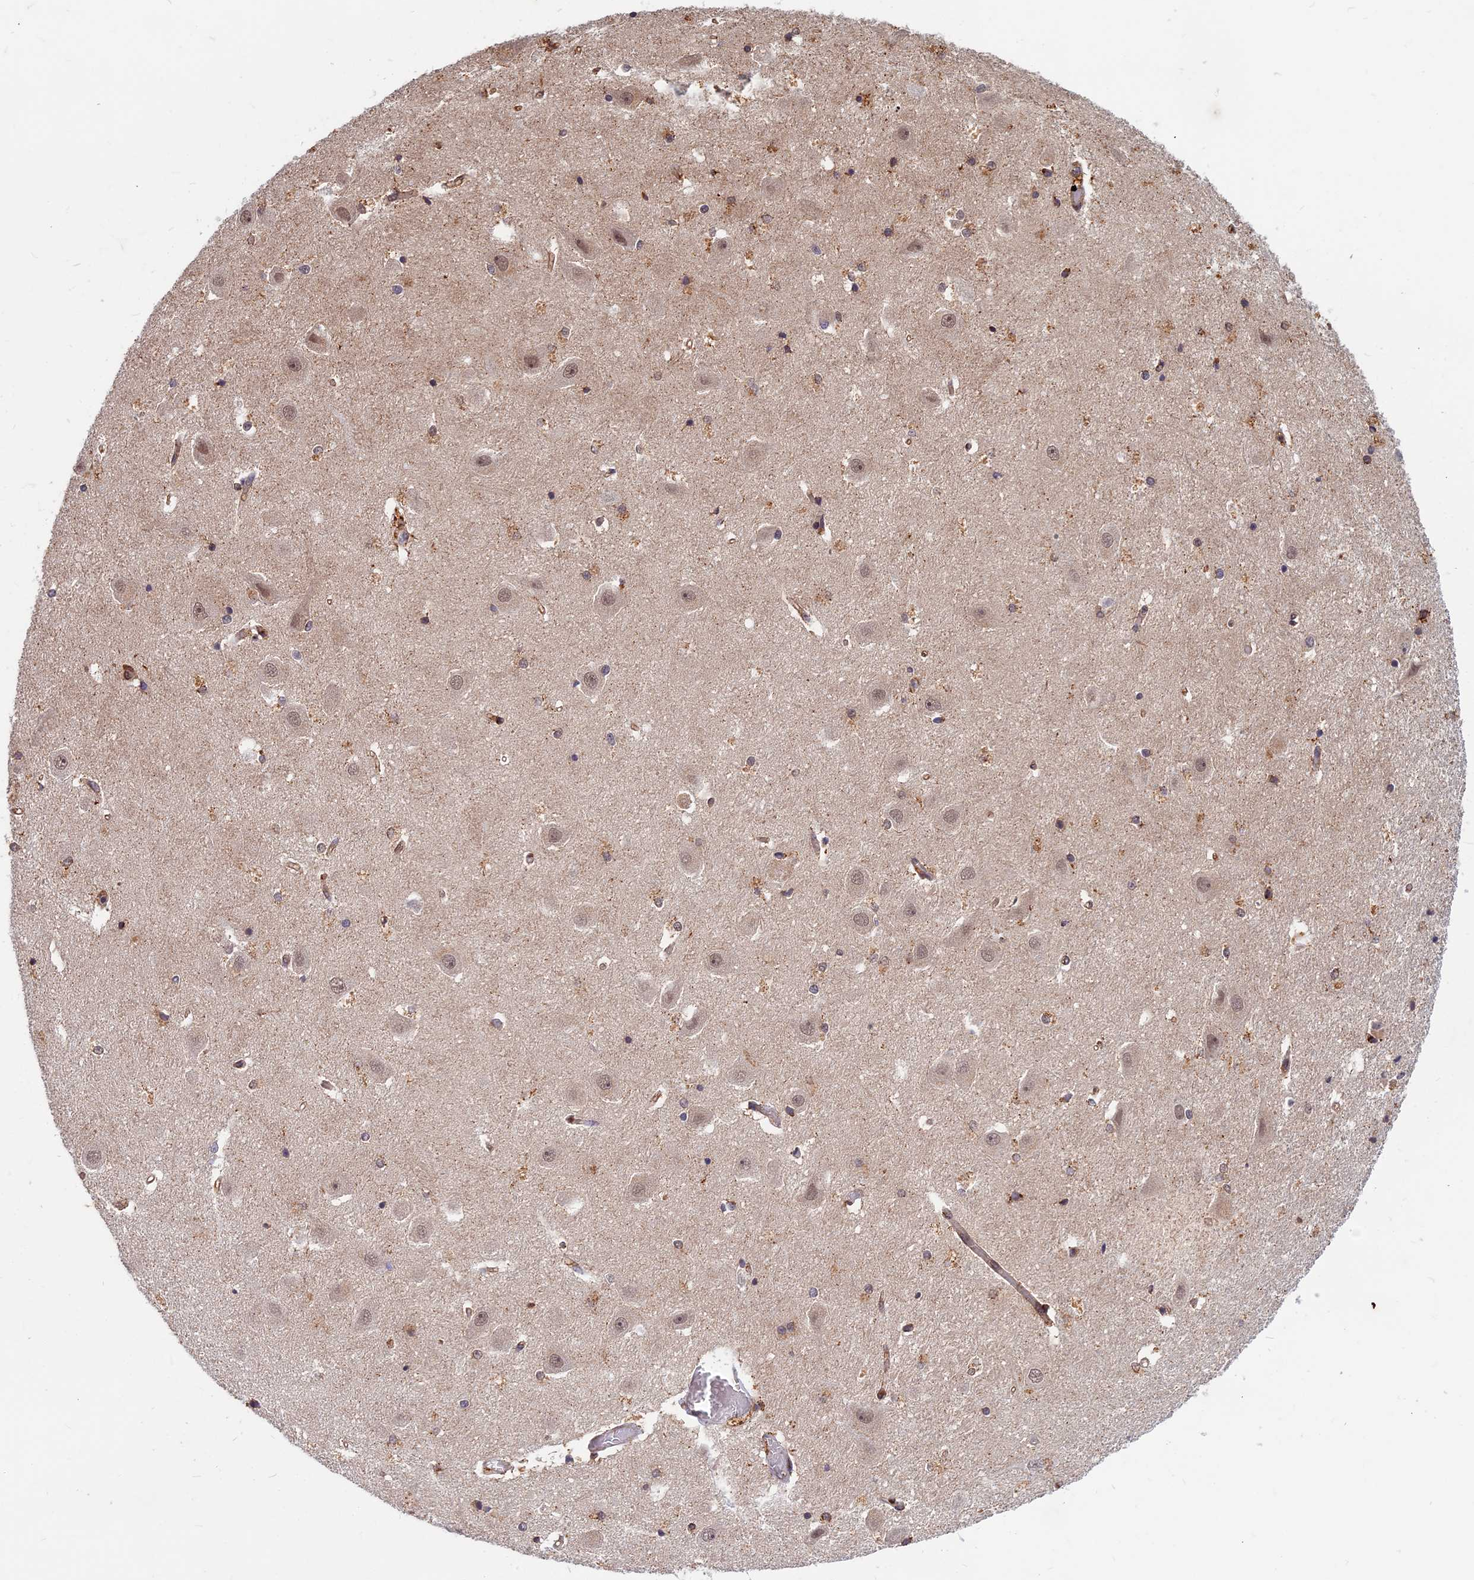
{"staining": {"intensity": "moderate", "quantity": "<25%", "location": "cytoplasmic/membranous"}, "tissue": "hippocampus", "cell_type": "Glial cells", "image_type": "normal", "snomed": [{"axis": "morphology", "description": "Normal tissue, NOS"}, {"axis": "topography", "description": "Hippocampus"}], "caption": "The micrograph exhibits a brown stain indicating the presence of a protein in the cytoplasmic/membranous of glial cells in hippocampus.", "gene": "SPG11", "patient": {"sex": "female", "age": 52}}